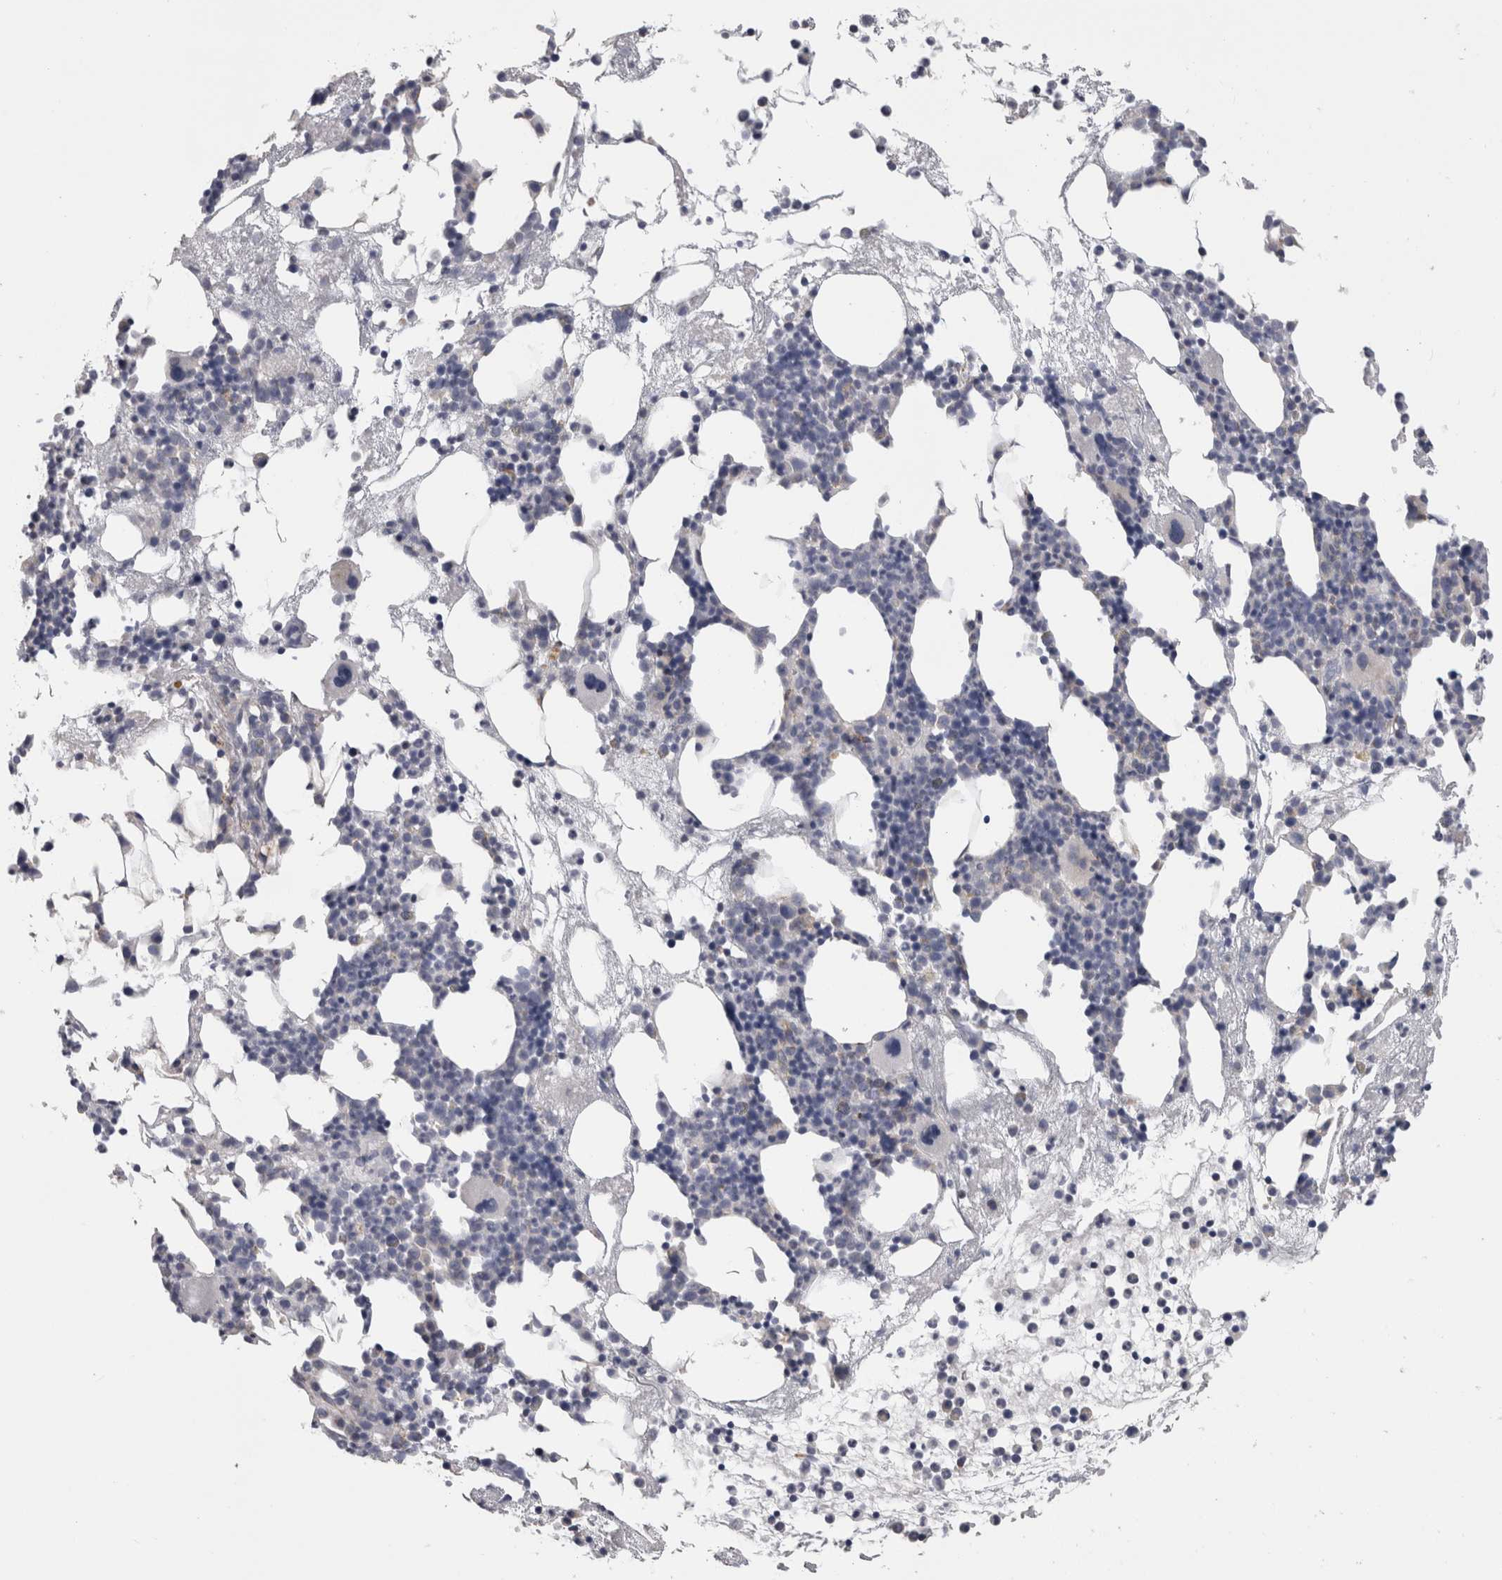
{"staining": {"intensity": "negative", "quantity": "none", "location": "none"}, "tissue": "bone marrow", "cell_type": "Hematopoietic cells", "image_type": "normal", "snomed": [{"axis": "morphology", "description": "Normal tissue, NOS"}, {"axis": "morphology", "description": "Inflammation, NOS"}, {"axis": "topography", "description": "Bone marrow"}], "caption": "This is a image of immunohistochemistry (IHC) staining of benign bone marrow, which shows no staining in hematopoietic cells. (Brightfield microscopy of DAB (3,3'-diaminobenzidine) IHC at high magnification).", "gene": "DHRS4", "patient": {"sex": "female", "age": 81}}